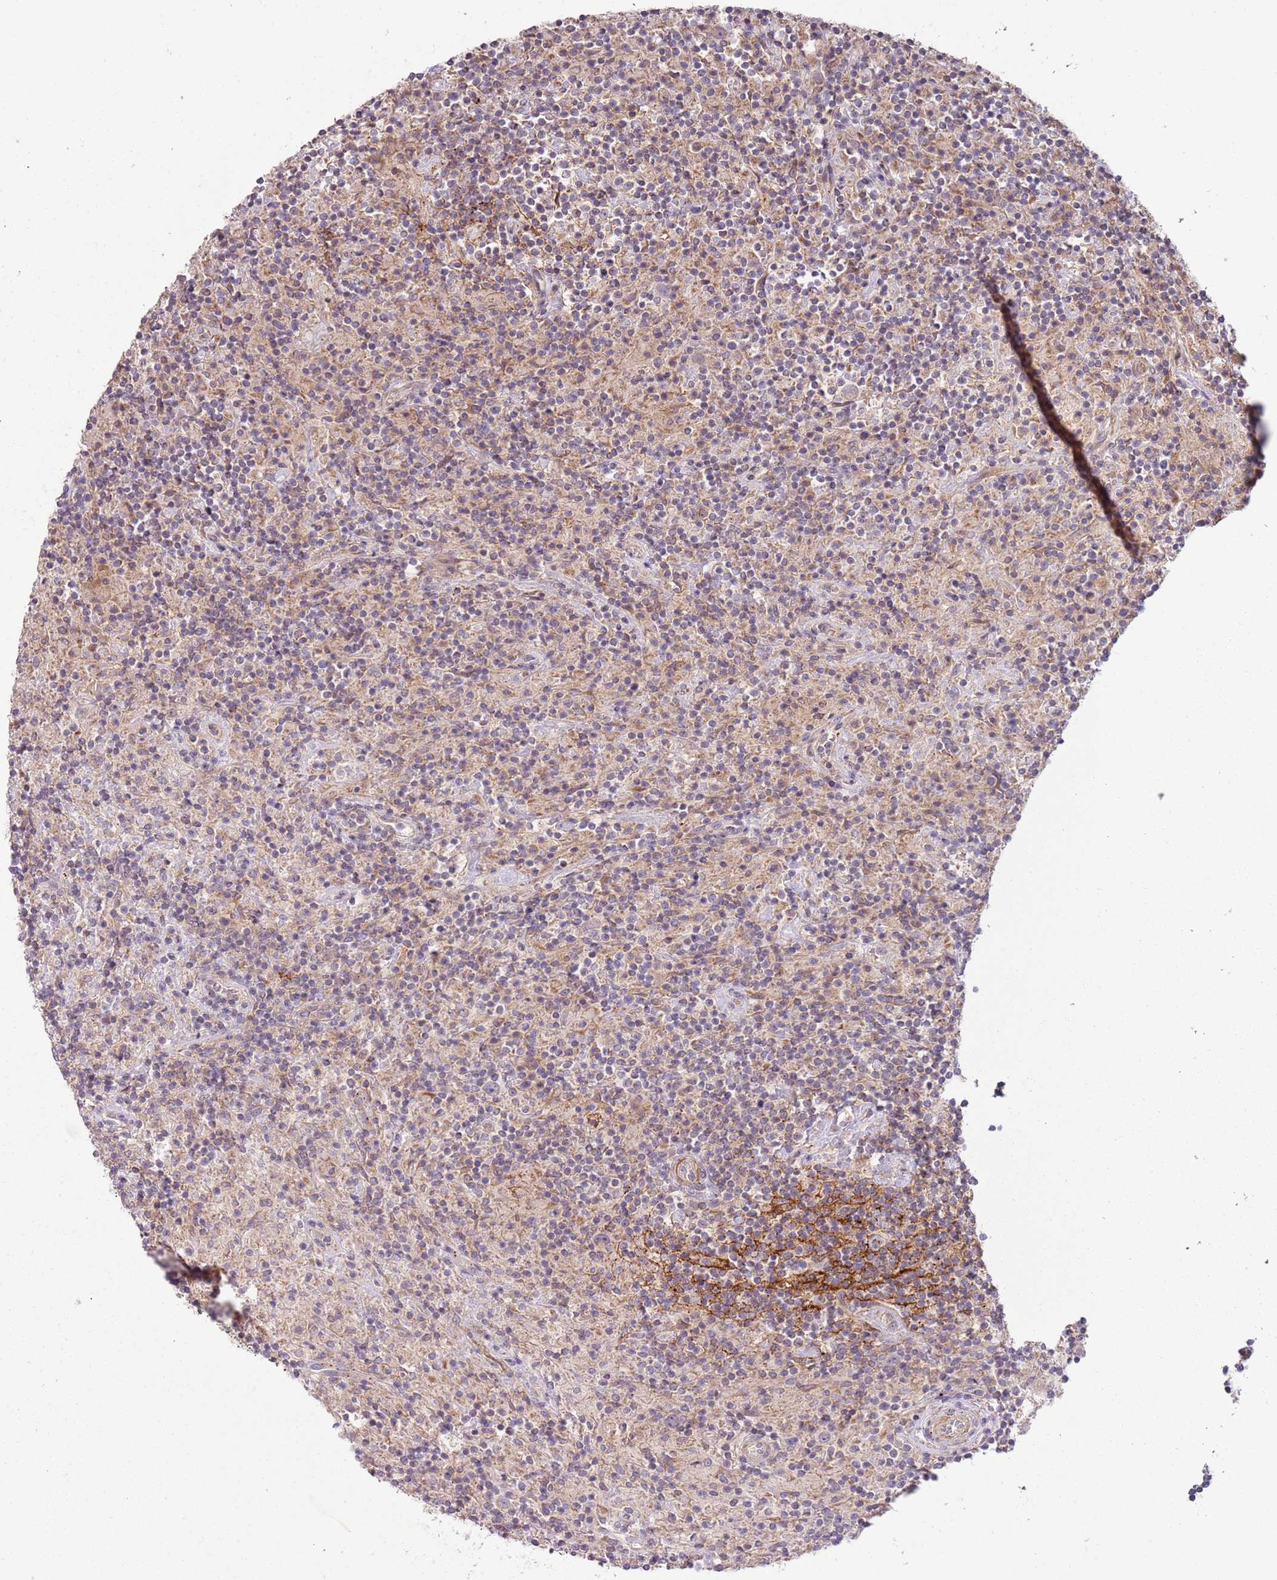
{"staining": {"intensity": "negative", "quantity": "none", "location": "none"}, "tissue": "lymphoma", "cell_type": "Tumor cells", "image_type": "cancer", "snomed": [{"axis": "morphology", "description": "Hodgkin's disease, NOS"}, {"axis": "topography", "description": "Lymph node"}], "caption": "Tumor cells show no significant positivity in lymphoma.", "gene": "DTD2", "patient": {"sex": "male", "age": 70}}